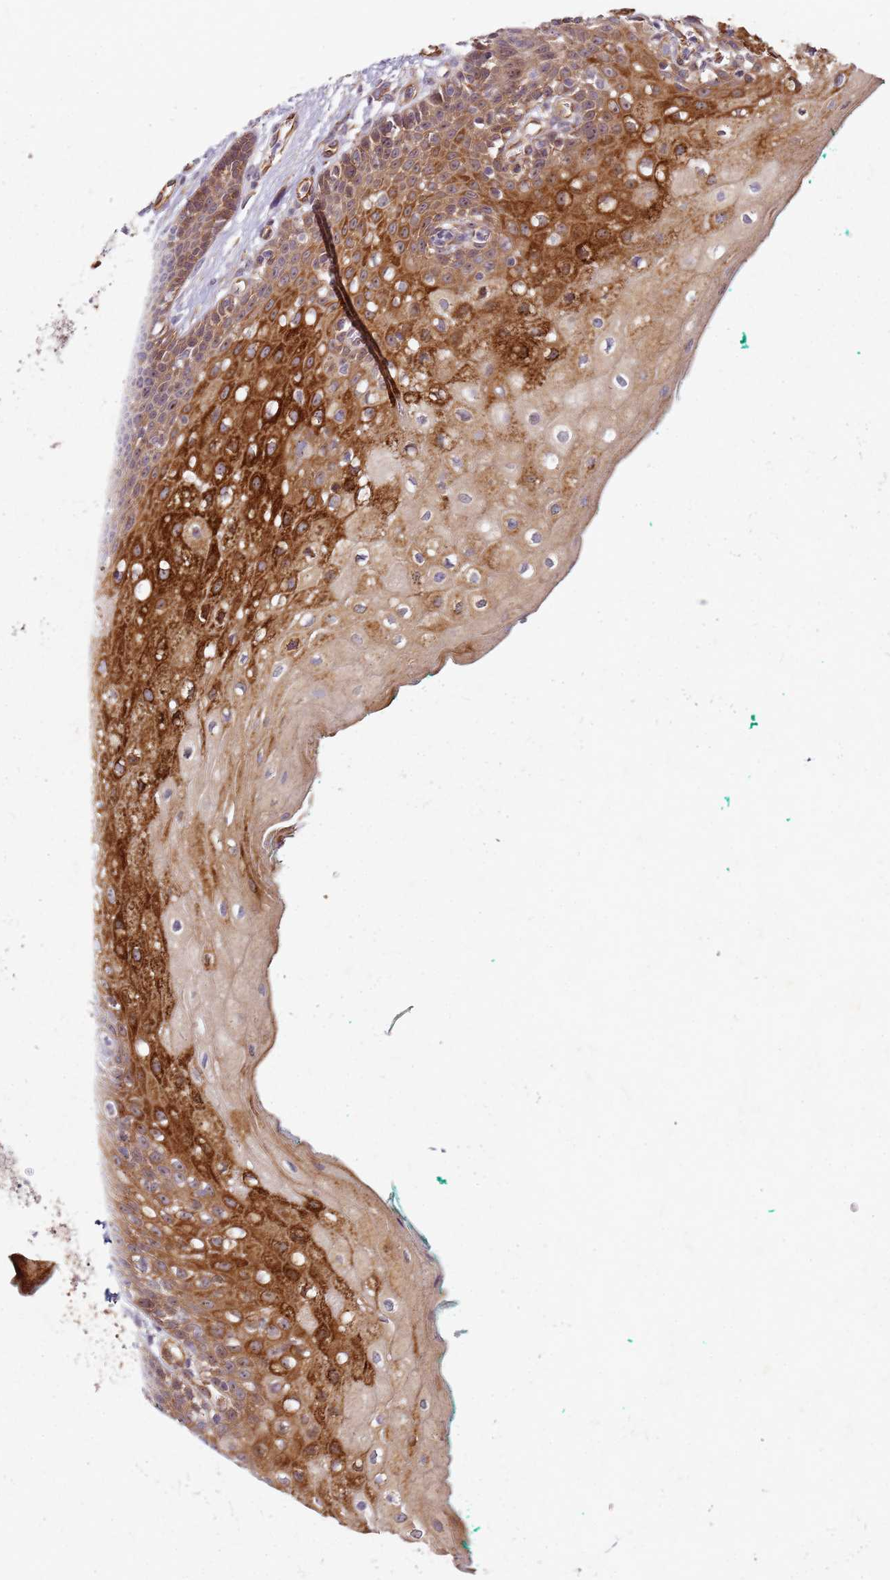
{"staining": {"intensity": "strong", "quantity": "25%-75%", "location": "cytoplasmic/membranous"}, "tissue": "oral mucosa", "cell_type": "Squamous epithelial cells", "image_type": "normal", "snomed": [{"axis": "morphology", "description": "Normal tissue, NOS"}, {"axis": "morphology", "description": "Squamous cell carcinoma, NOS"}, {"axis": "topography", "description": "Oral tissue"}, {"axis": "topography", "description": "Tounge, NOS"}, {"axis": "topography", "description": "Head-Neck"}], "caption": "Squamous epithelial cells show high levels of strong cytoplasmic/membranous positivity in approximately 25%-75% of cells in normal human oral mucosa. (brown staining indicates protein expression, while blue staining denotes nuclei).", "gene": "C2CD4B", "patient": {"sex": "male", "age": 79}}